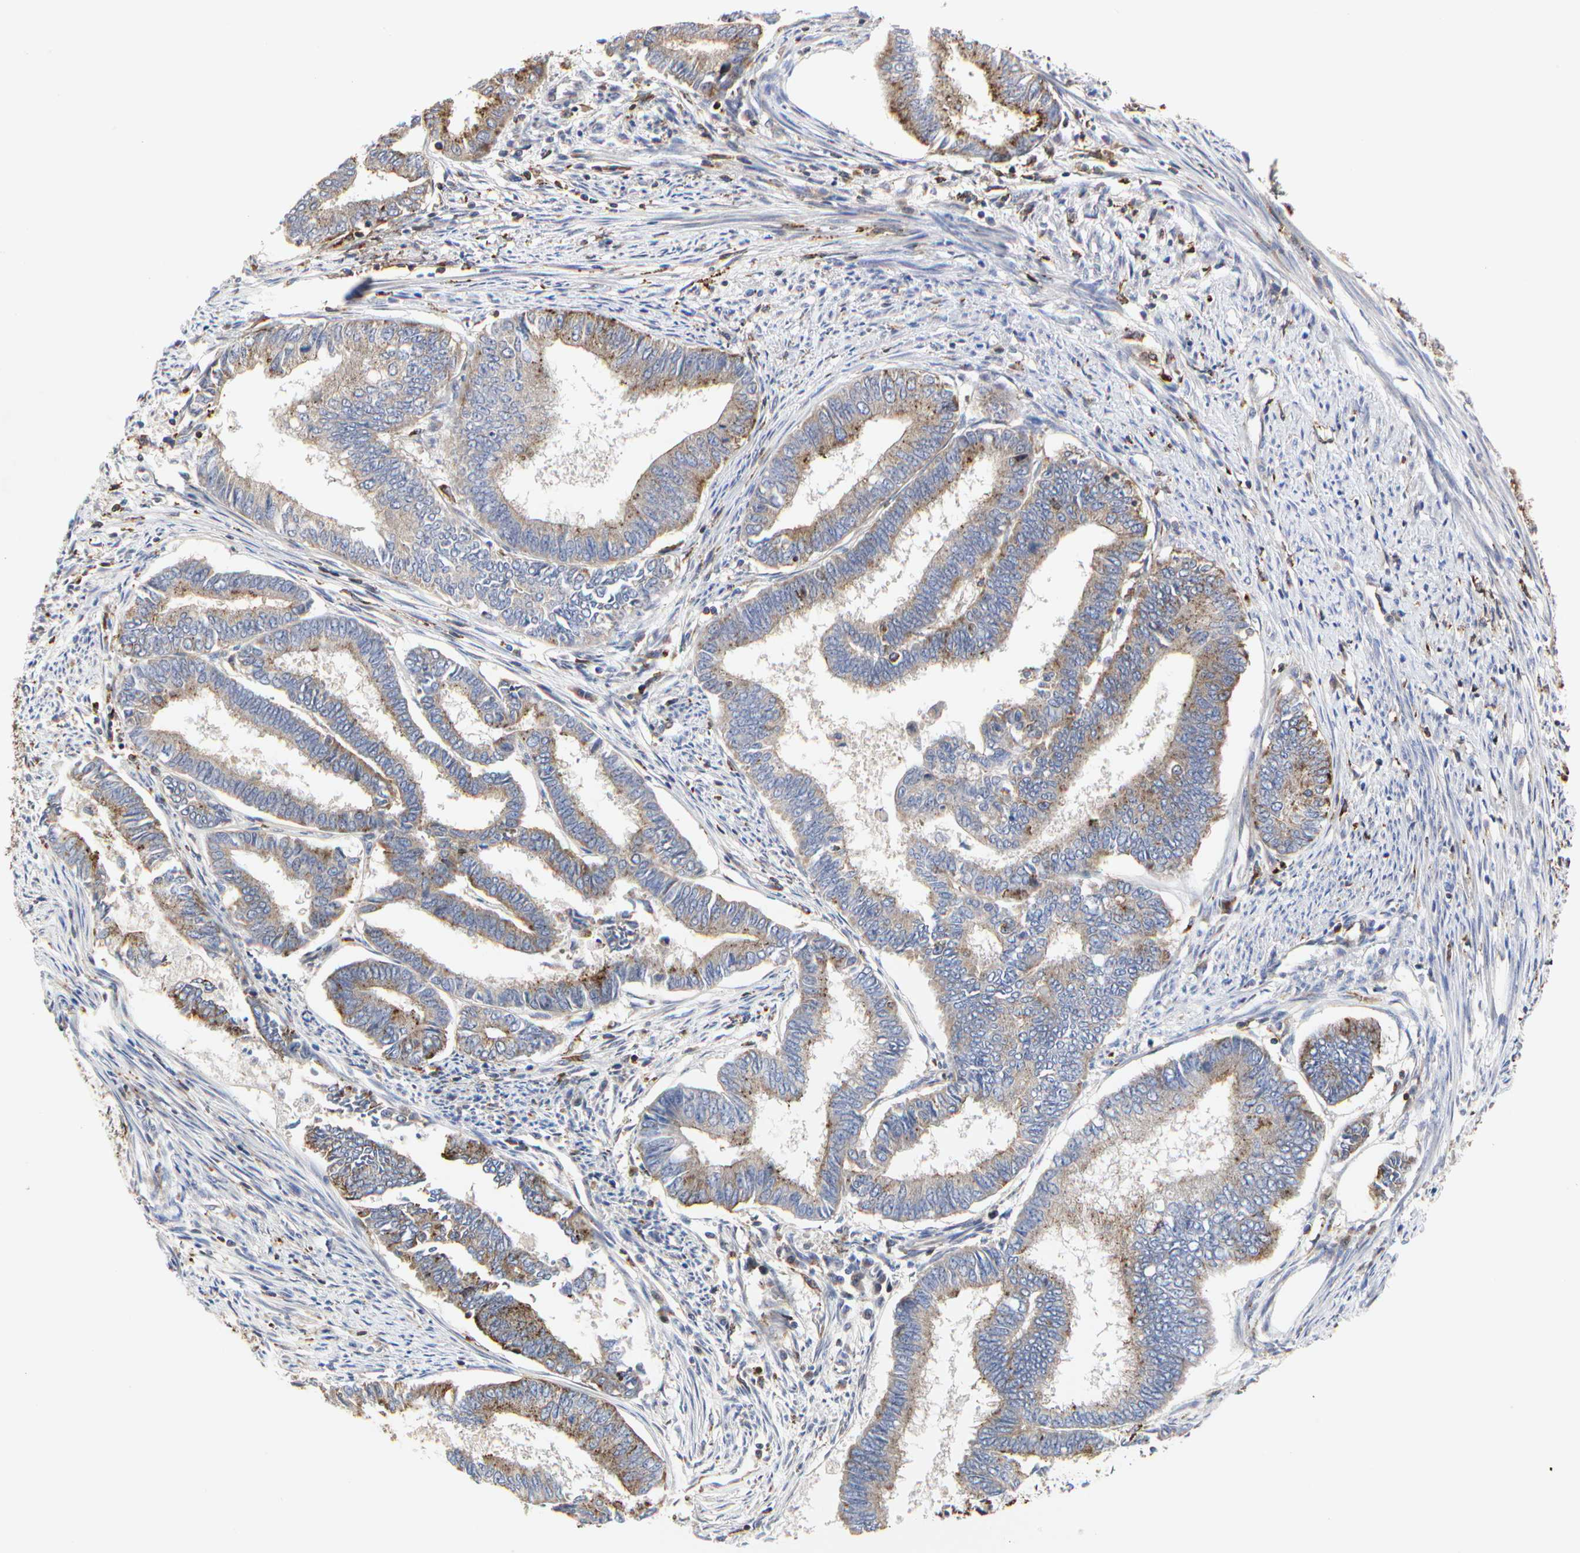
{"staining": {"intensity": "strong", "quantity": "25%-75%", "location": "cytoplasmic/membranous"}, "tissue": "endometrial cancer", "cell_type": "Tumor cells", "image_type": "cancer", "snomed": [{"axis": "morphology", "description": "Adenocarcinoma, NOS"}, {"axis": "topography", "description": "Endometrium"}], "caption": "Endometrial cancer (adenocarcinoma) tissue displays strong cytoplasmic/membranous expression in about 25%-75% of tumor cells, visualized by immunohistochemistry.", "gene": "NAPG", "patient": {"sex": "female", "age": 86}}